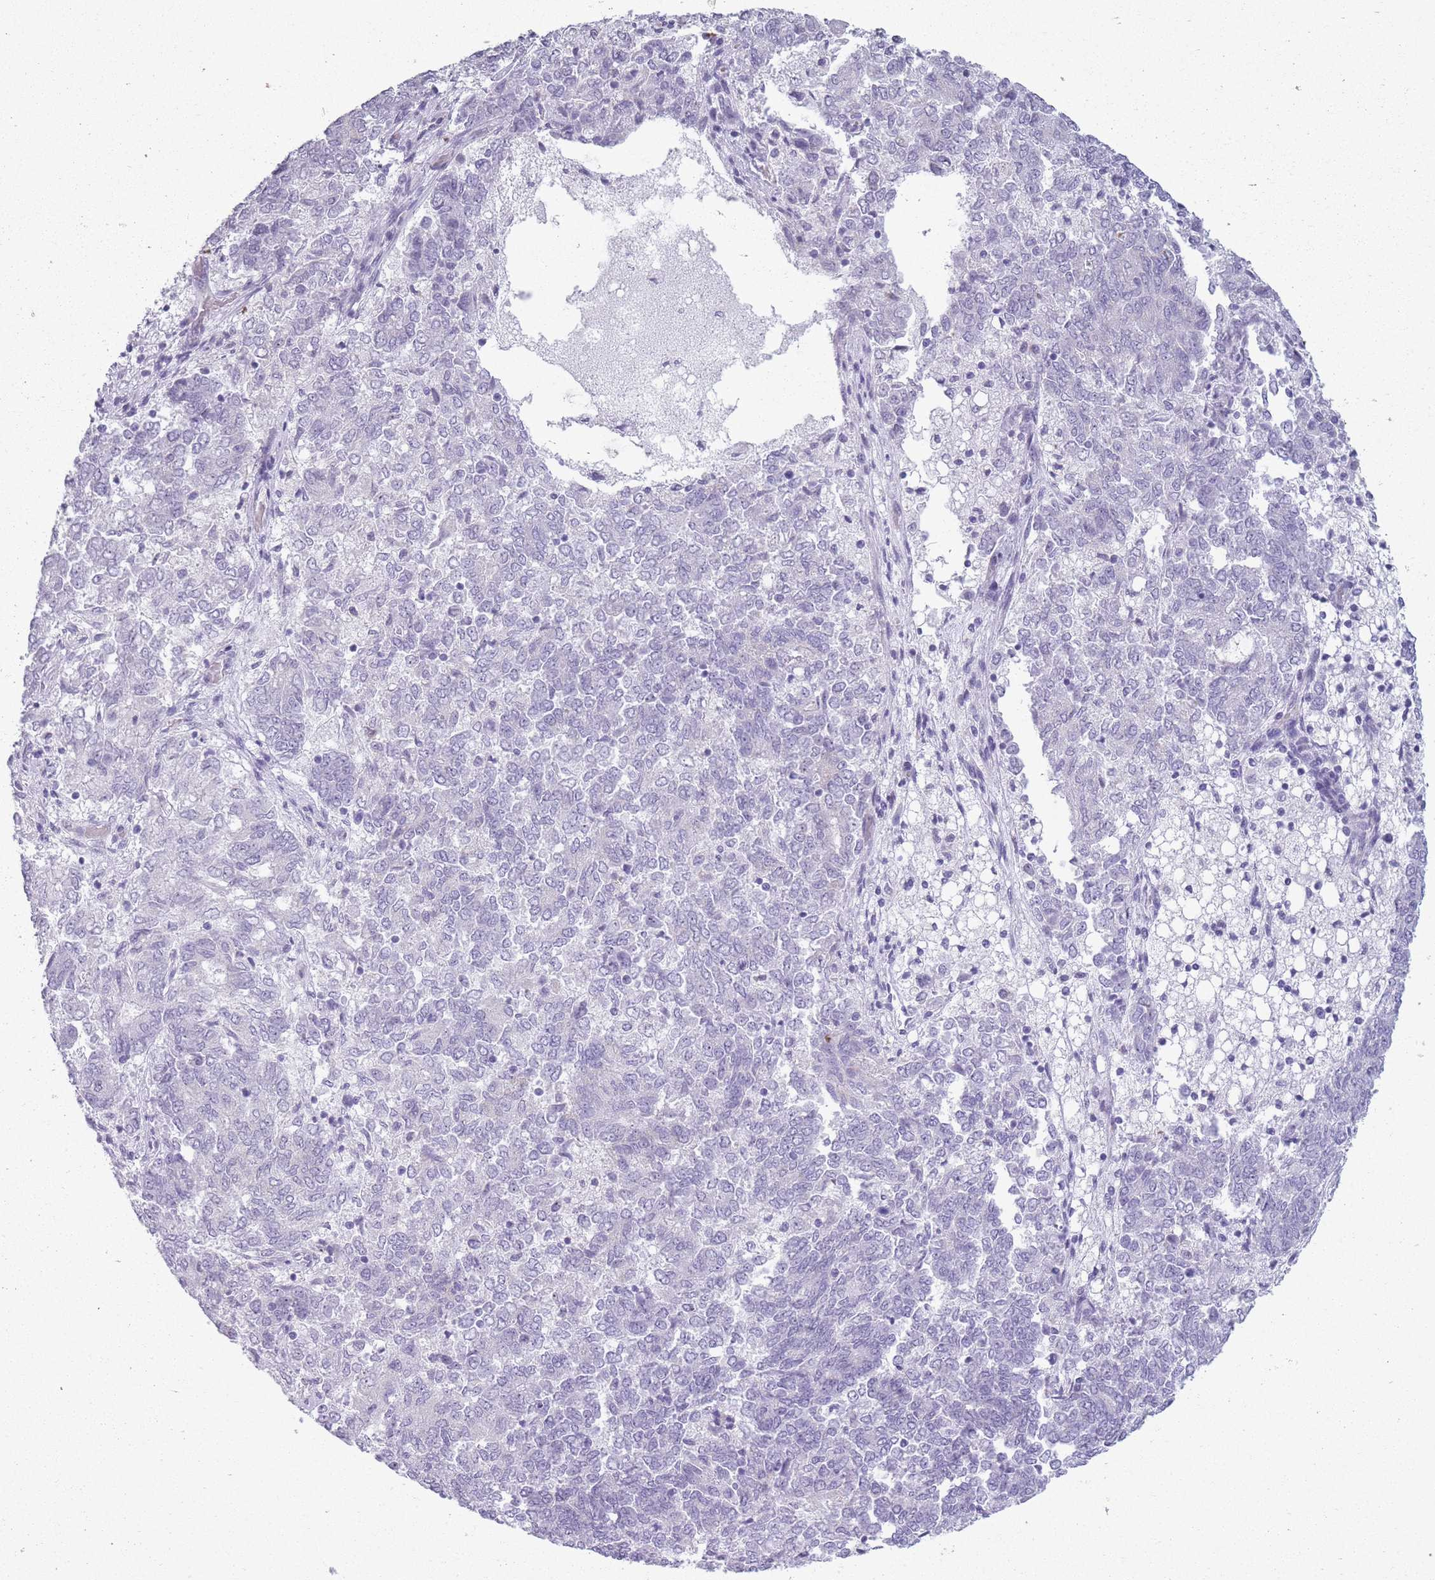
{"staining": {"intensity": "negative", "quantity": "none", "location": "none"}, "tissue": "endometrial cancer", "cell_type": "Tumor cells", "image_type": "cancer", "snomed": [{"axis": "morphology", "description": "Adenocarcinoma, NOS"}, {"axis": "topography", "description": "Endometrium"}], "caption": "Endometrial adenocarcinoma was stained to show a protein in brown. There is no significant expression in tumor cells.", "gene": "GOLGA6D", "patient": {"sex": "female", "age": 80}}